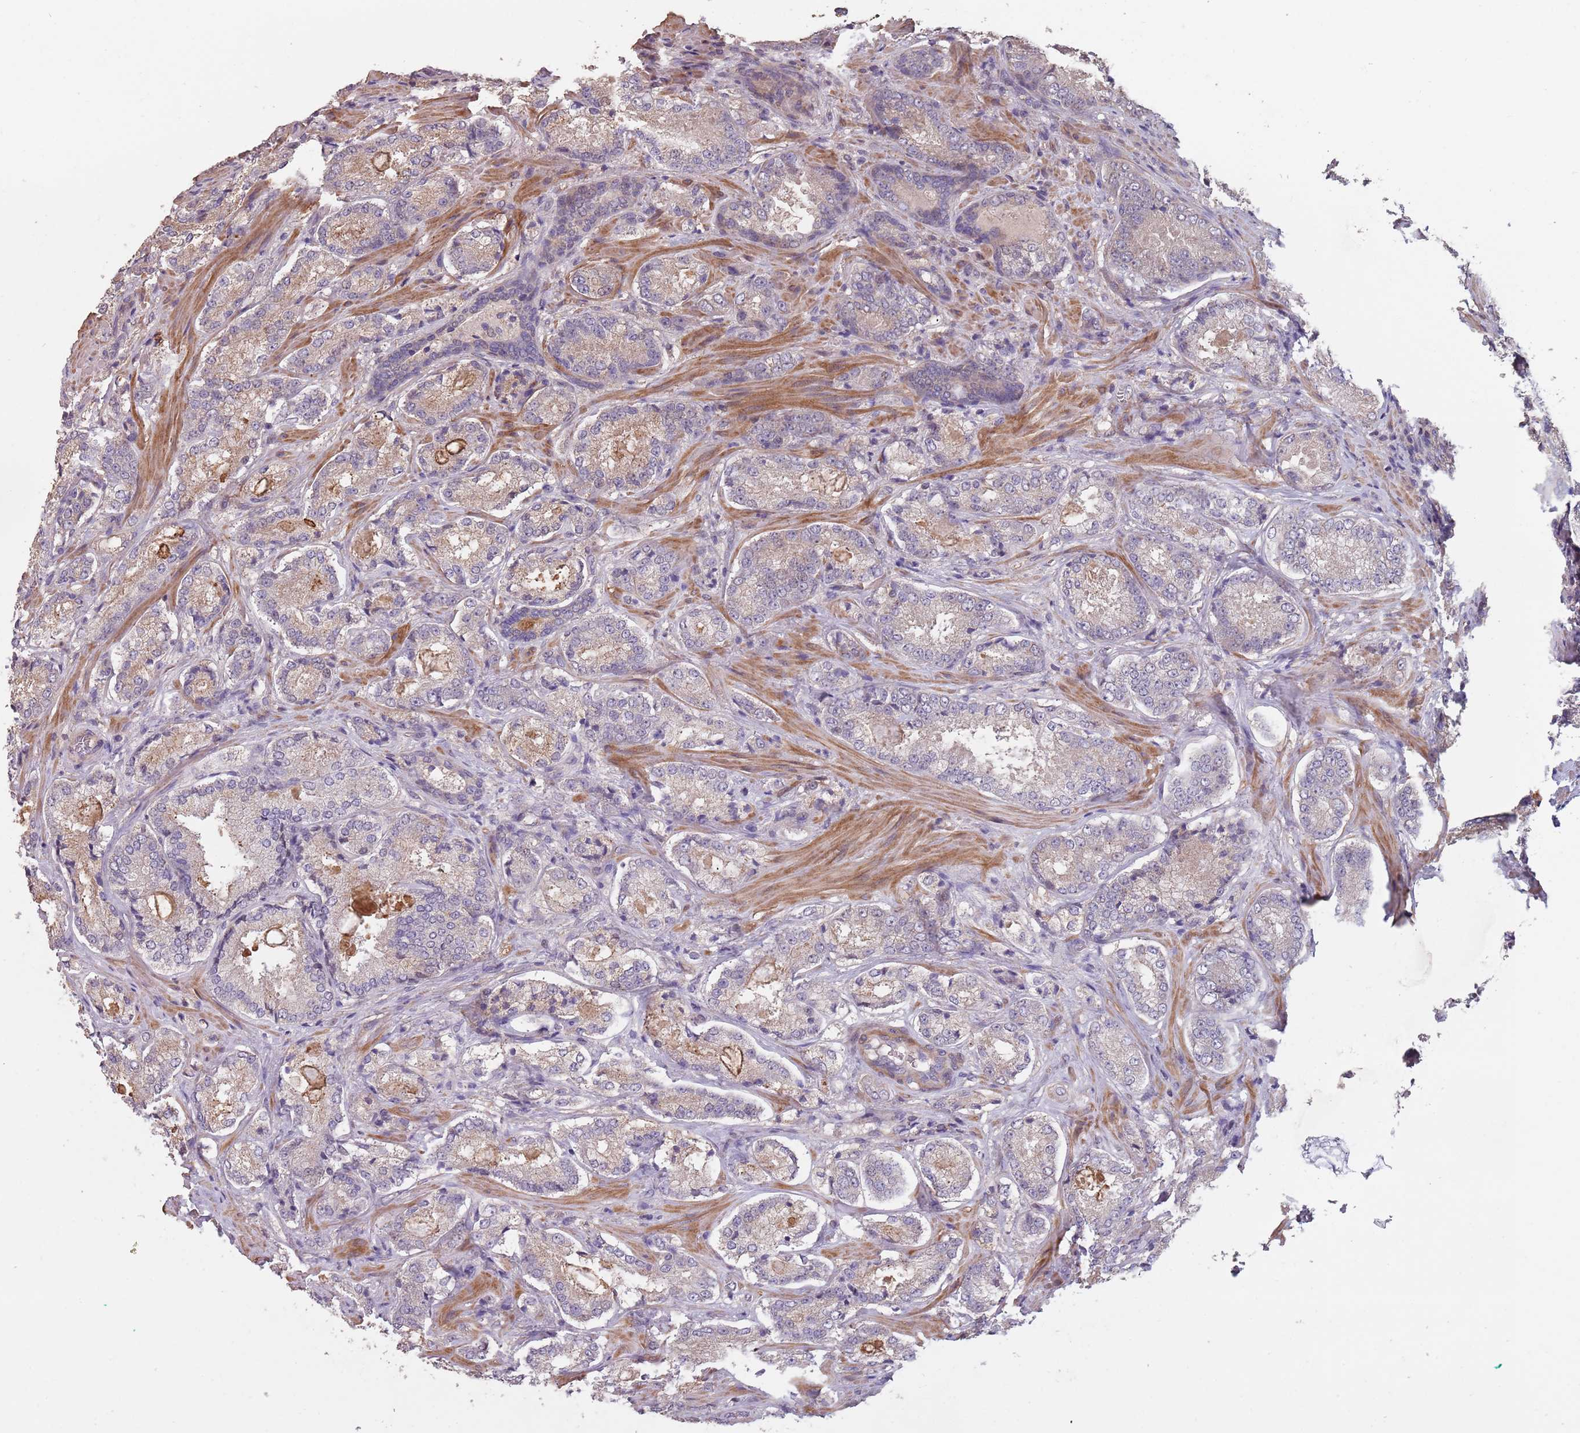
{"staining": {"intensity": "weak", "quantity": "<25%", "location": "cytoplasmic/membranous"}, "tissue": "prostate cancer", "cell_type": "Tumor cells", "image_type": "cancer", "snomed": [{"axis": "morphology", "description": "Adenocarcinoma, Low grade"}, {"axis": "topography", "description": "Prostate"}], "caption": "Immunohistochemical staining of prostate low-grade adenocarcinoma shows no significant expression in tumor cells.", "gene": "MBD3L1", "patient": {"sex": "male", "age": 74}}